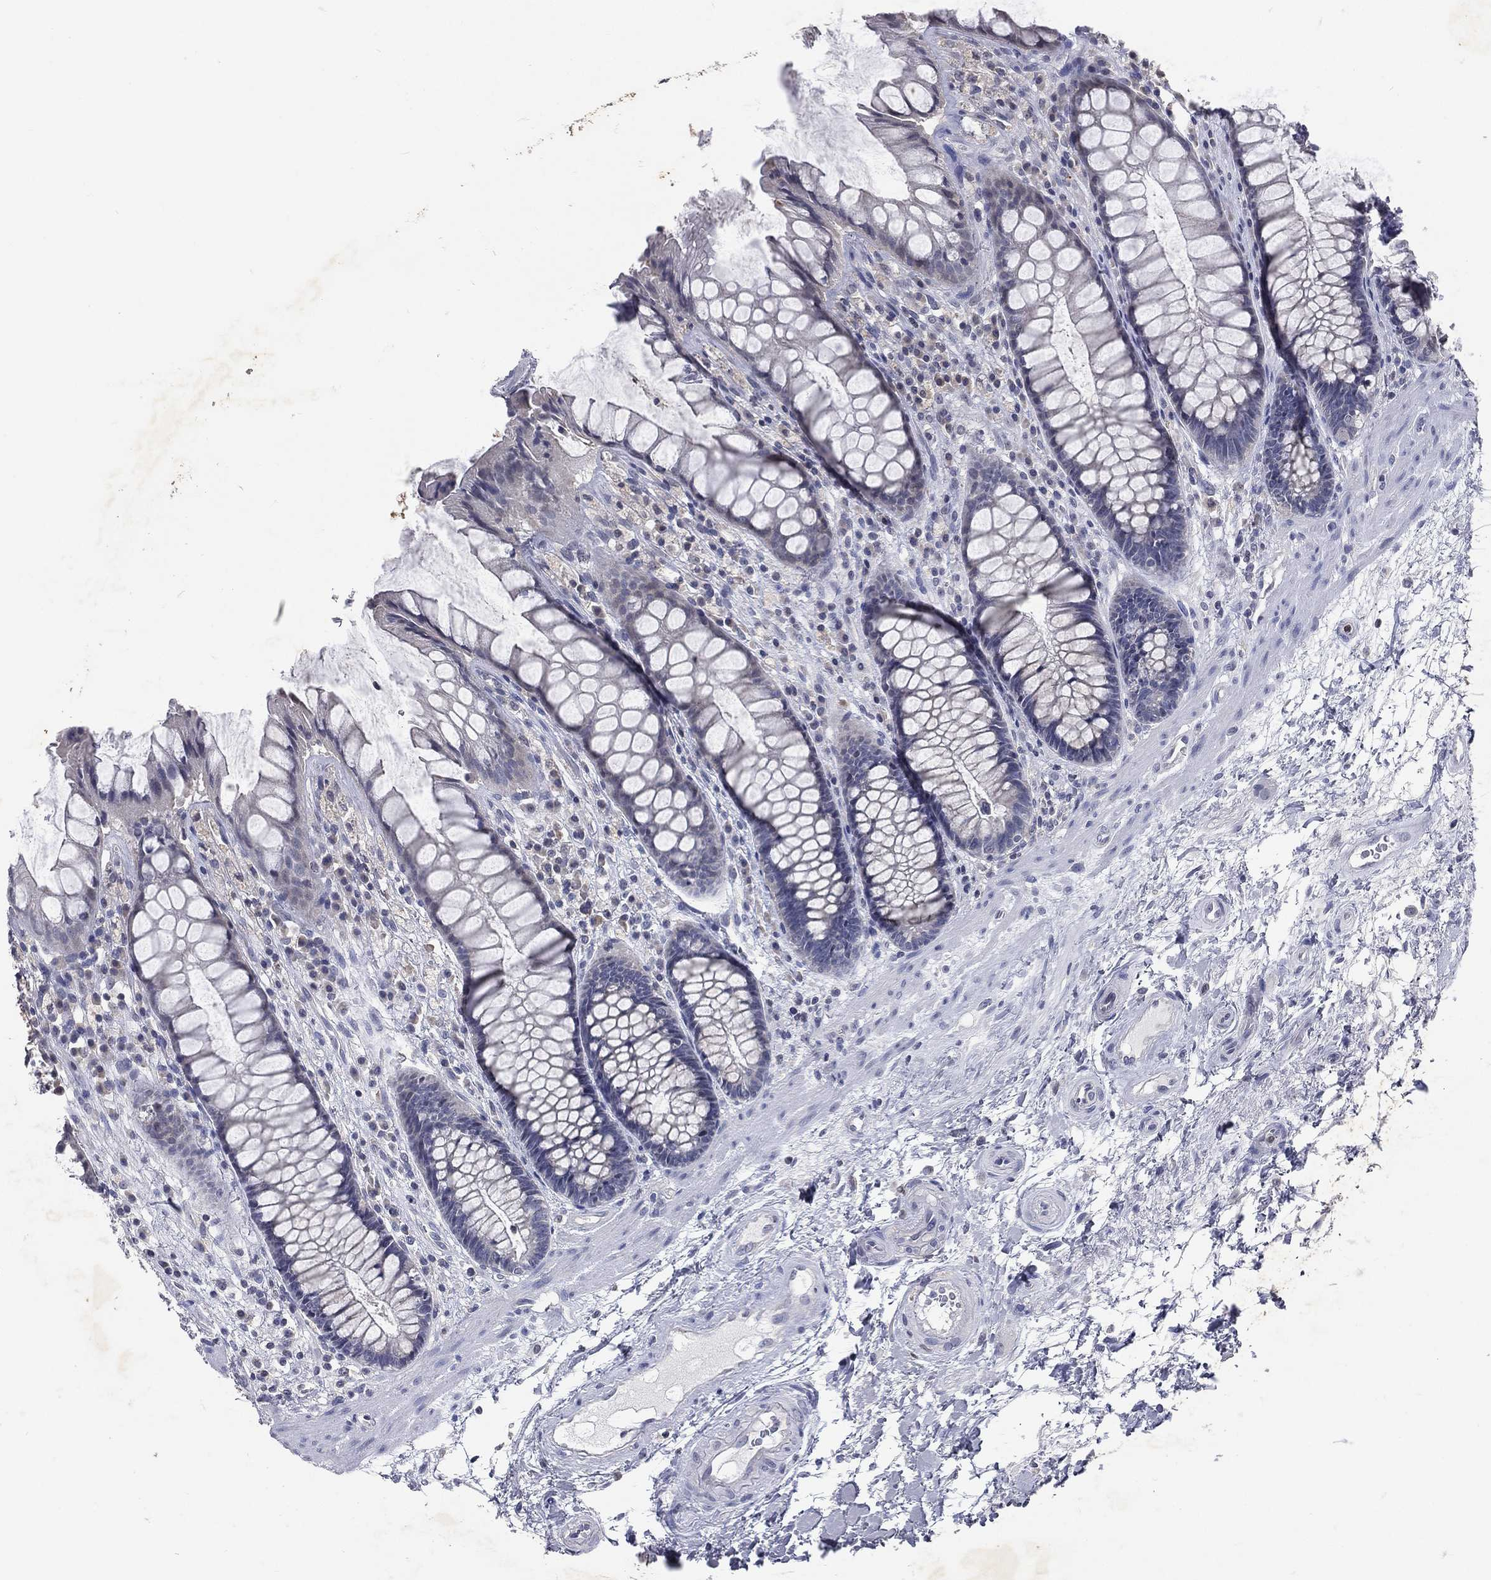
{"staining": {"intensity": "negative", "quantity": "none", "location": "none"}, "tissue": "rectum", "cell_type": "Glandular cells", "image_type": "normal", "snomed": [{"axis": "morphology", "description": "Normal tissue, NOS"}, {"axis": "topography", "description": "Rectum"}], "caption": "This is an immunohistochemistry (IHC) histopathology image of unremarkable rectum. There is no staining in glandular cells.", "gene": "SLC34A2", "patient": {"sex": "female", "age": 58}}